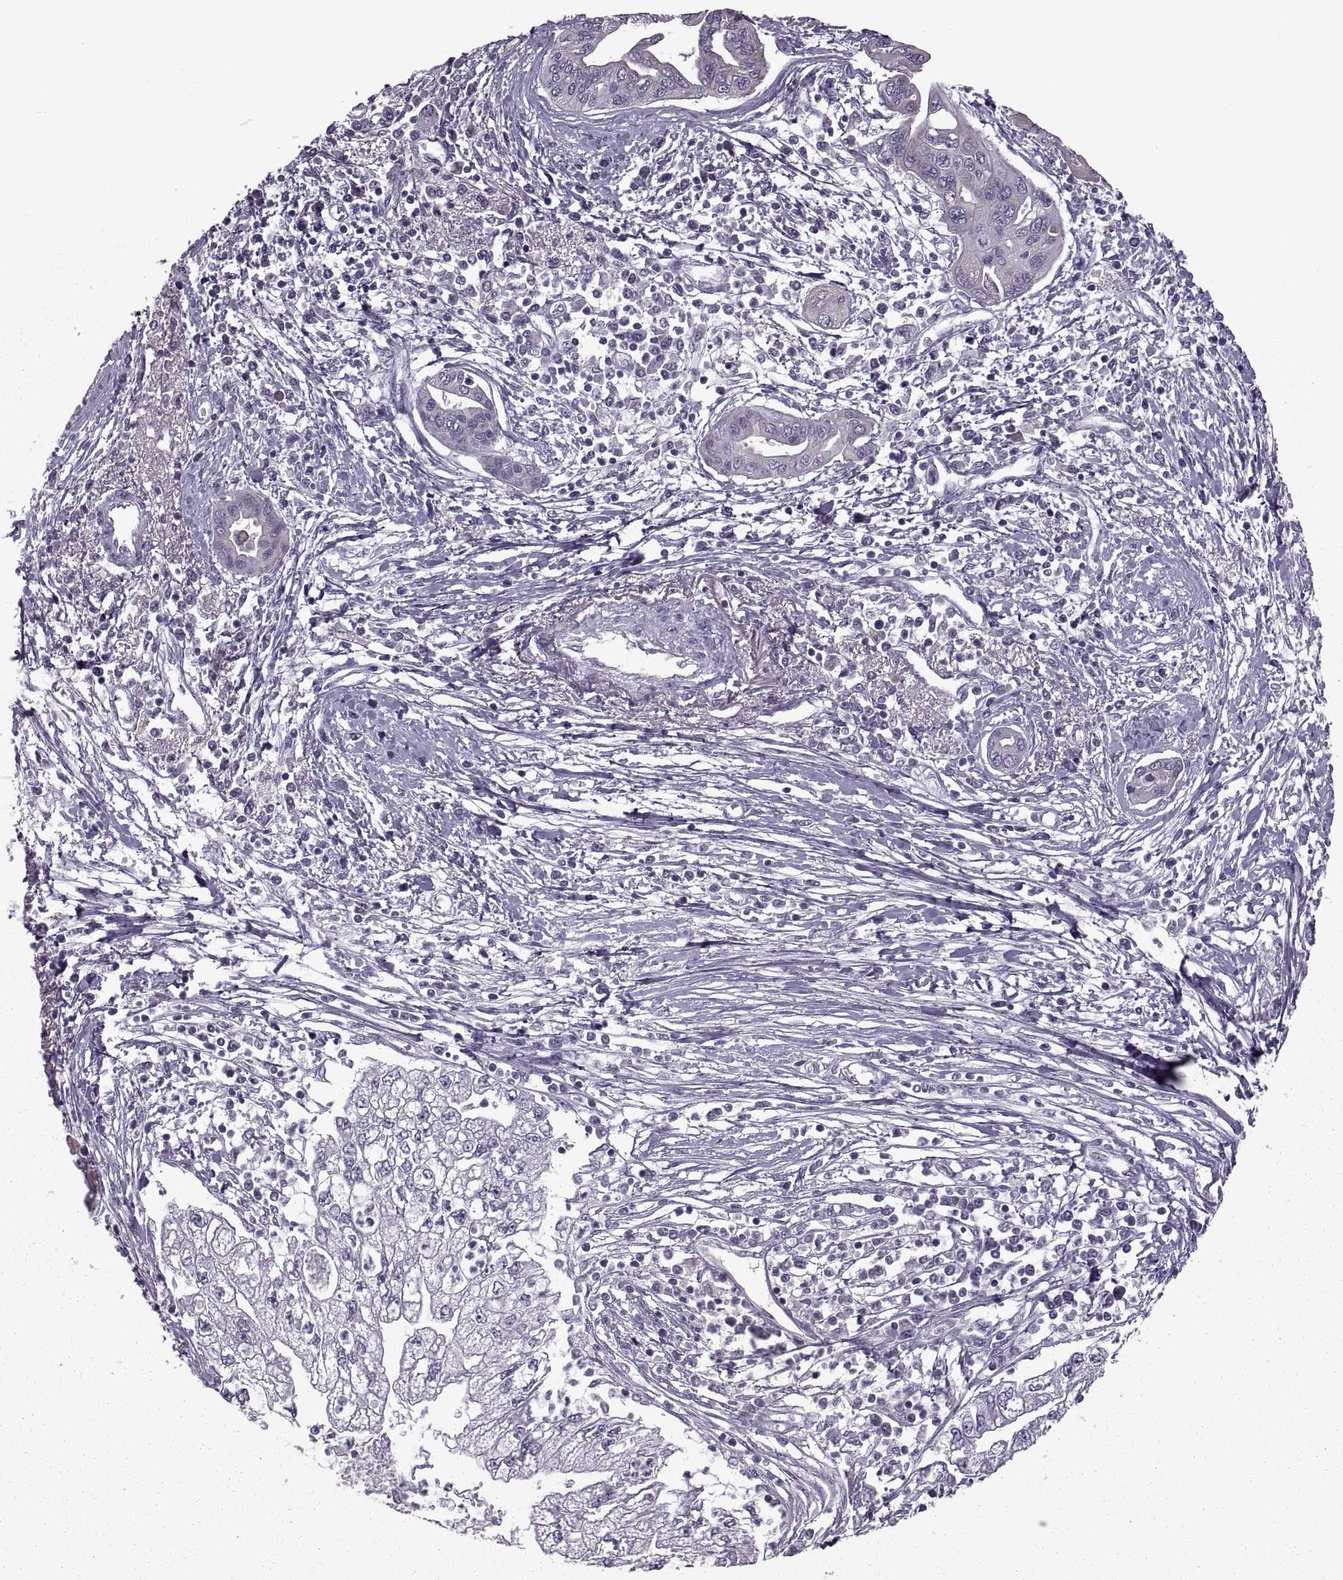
{"staining": {"intensity": "negative", "quantity": "none", "location": "none"}, "tissue": "pancreatic cancer", "cell_type": "Tumor cells", "image_type": "cancer", "snomed": [{"axis": "morphology", "description": "Adenocarcinoma, NOS"}, {"axis": "topography", "description": "Pancreas"}], "caption": "This is a micrograph of IHC staining of pancreatic cancer, which shows no staining in tumor cells.", "gene": "MGAT4D", "patient": {"sex": "male", "age": 70}}